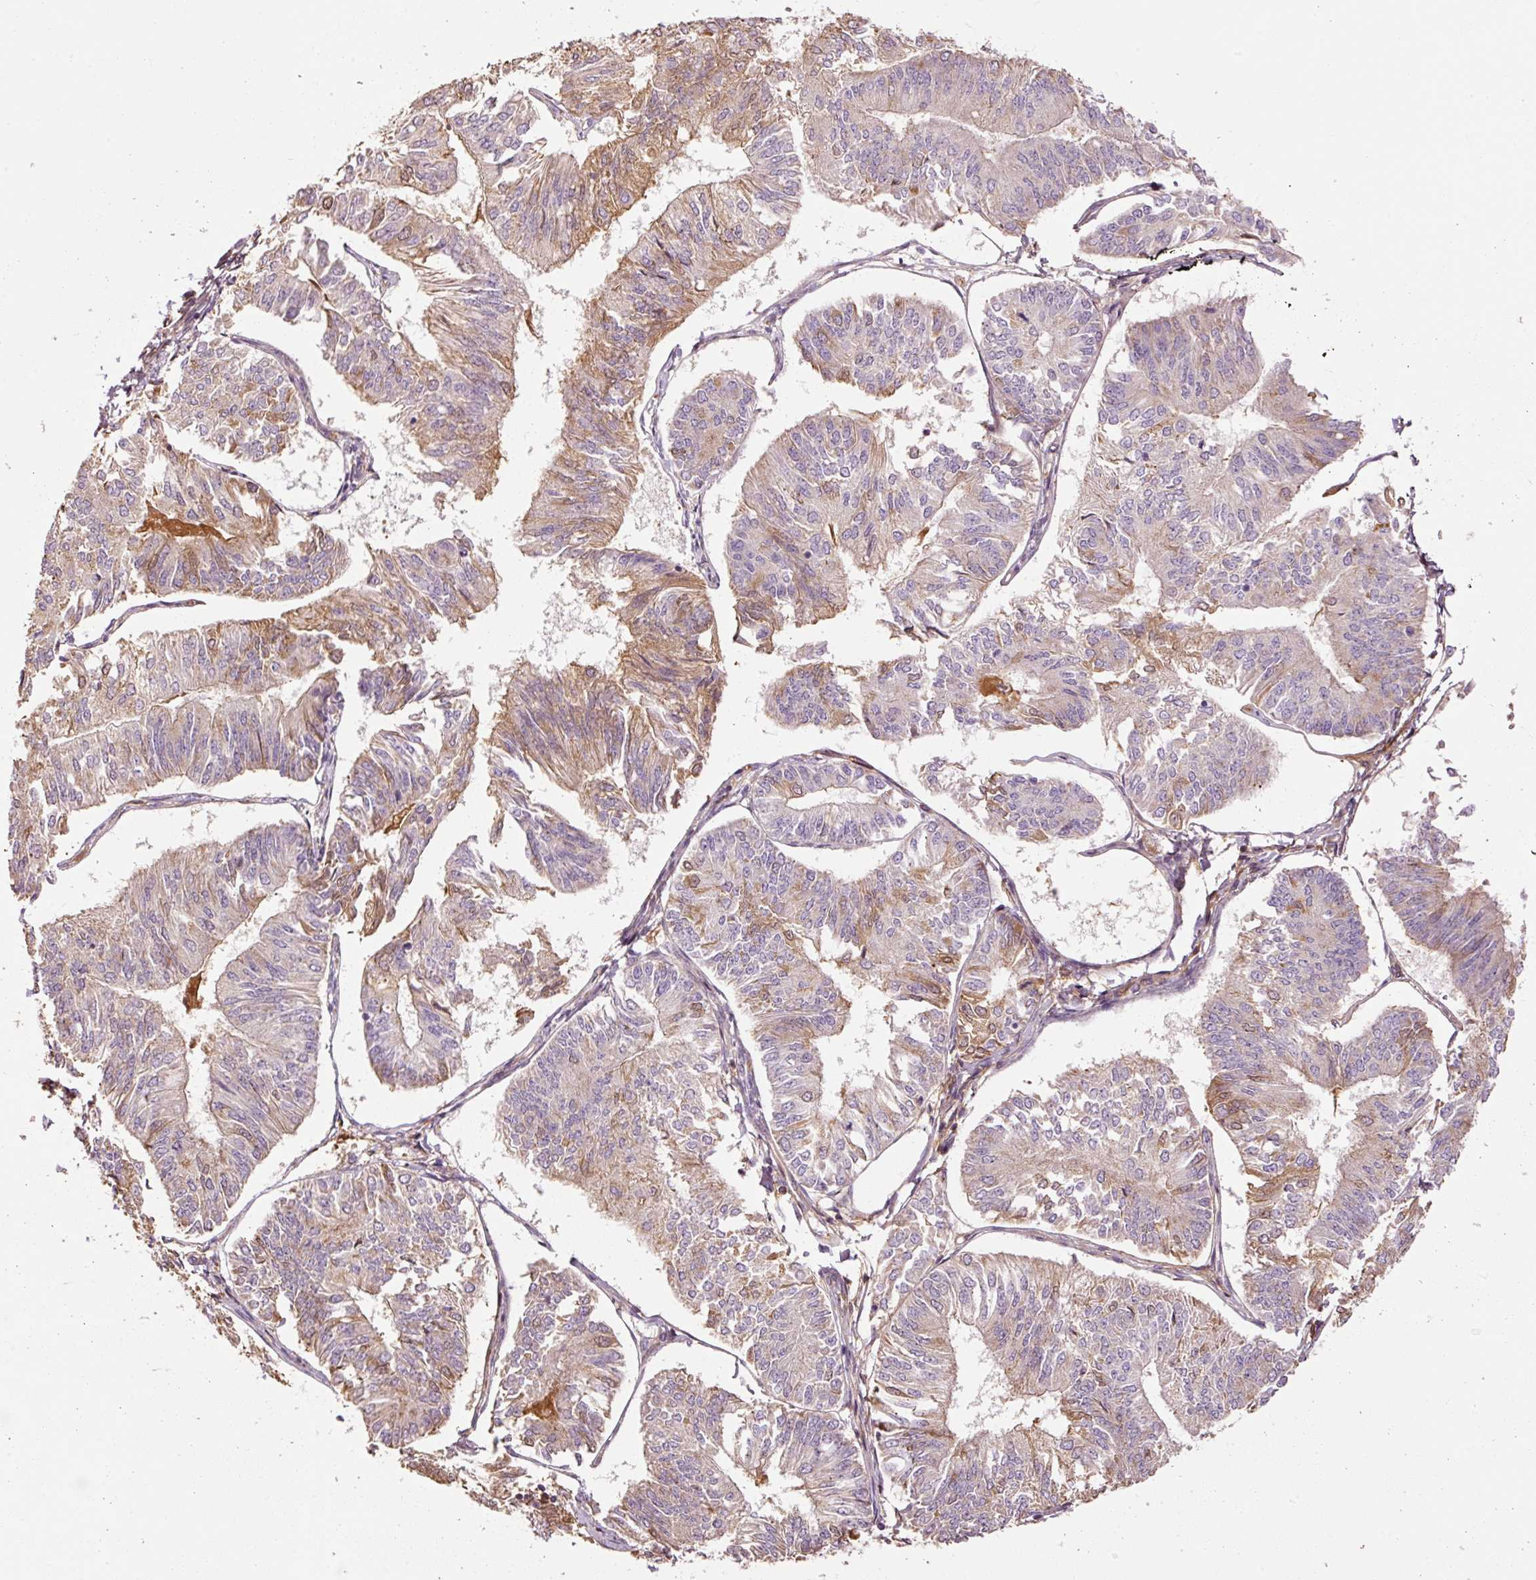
{"staining": {"intensity": "moderate", "quantity": "<25%", "location": "cytoplasmic/membranous"}, "tissue": "endometrial cancer", "cell_type": "Tumor cells", "image_type": "cancer", "snomed": [{"axis": "morphology", "description": "Adenocarcinoma, NOS"}, {"axis": "topography", "description": "Endometrium"}], "caption": "The histopathology image demonstrates a brown stain indicating the presence of a protein in the cytoplasmic/membranous of tumor cells in endometrial cancer.", "gene": "NID2", "patient": {"sex": "female", "age": 58}}